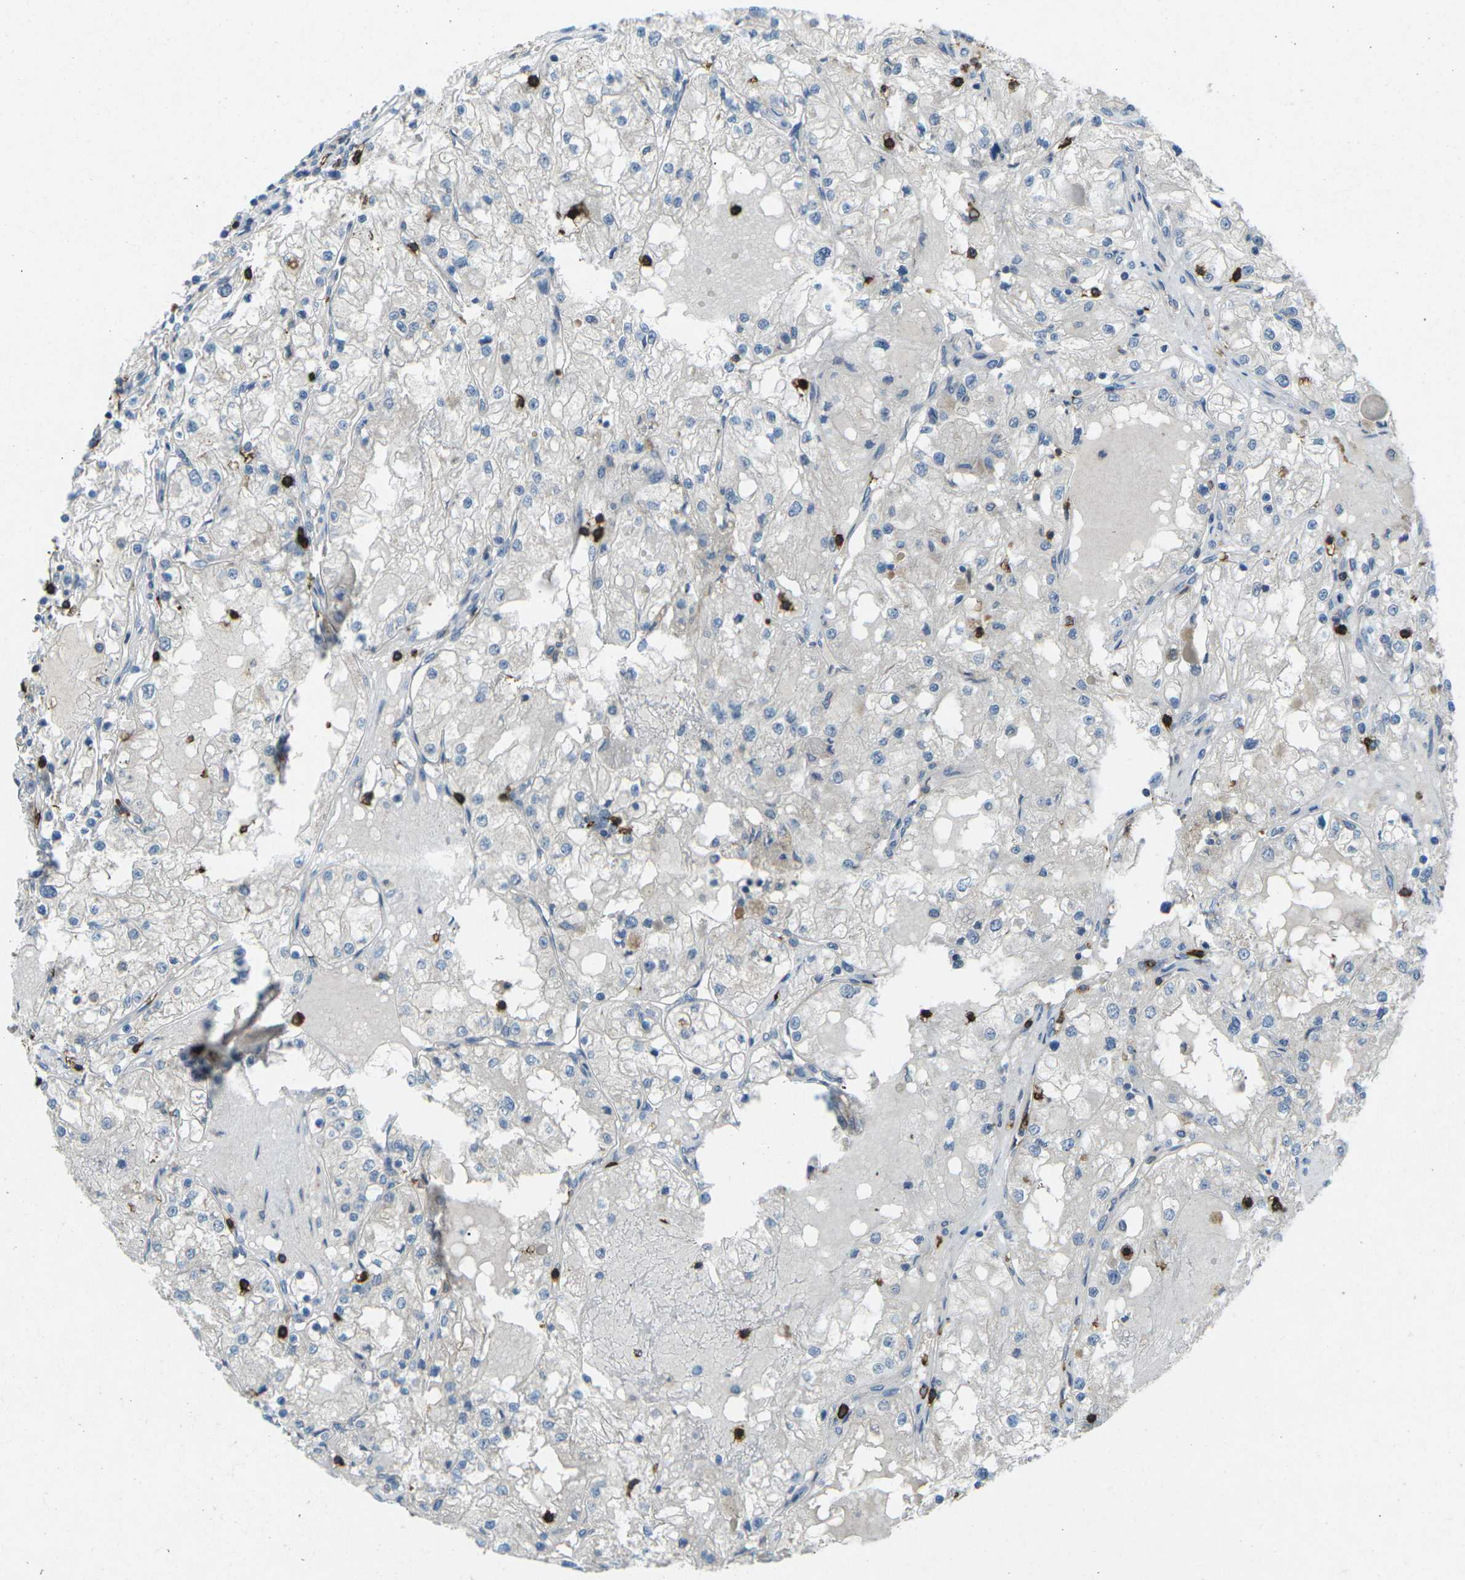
{"staining": {"intensity": "negative", "quantity": "none", "location": "none"}, "tissue": "renal cancer", "cell_type": "Tumor cells", "image_type": "cancer", "snomed": [{"axis": "morphology", "description": "Adenocarcinoma, NOS"}, {"axis": "topography", "description": "Kidney"}], "caption": "High magnification brightfield microscopy of renal cancer stained with DAB (3,3'-diaminobenzidine) (brown) and counterstained with hematoxylin (blue): tumor cells show no significant positivity.", "gene": "CD19", "patient": {"sex": "male", "age": 68}}